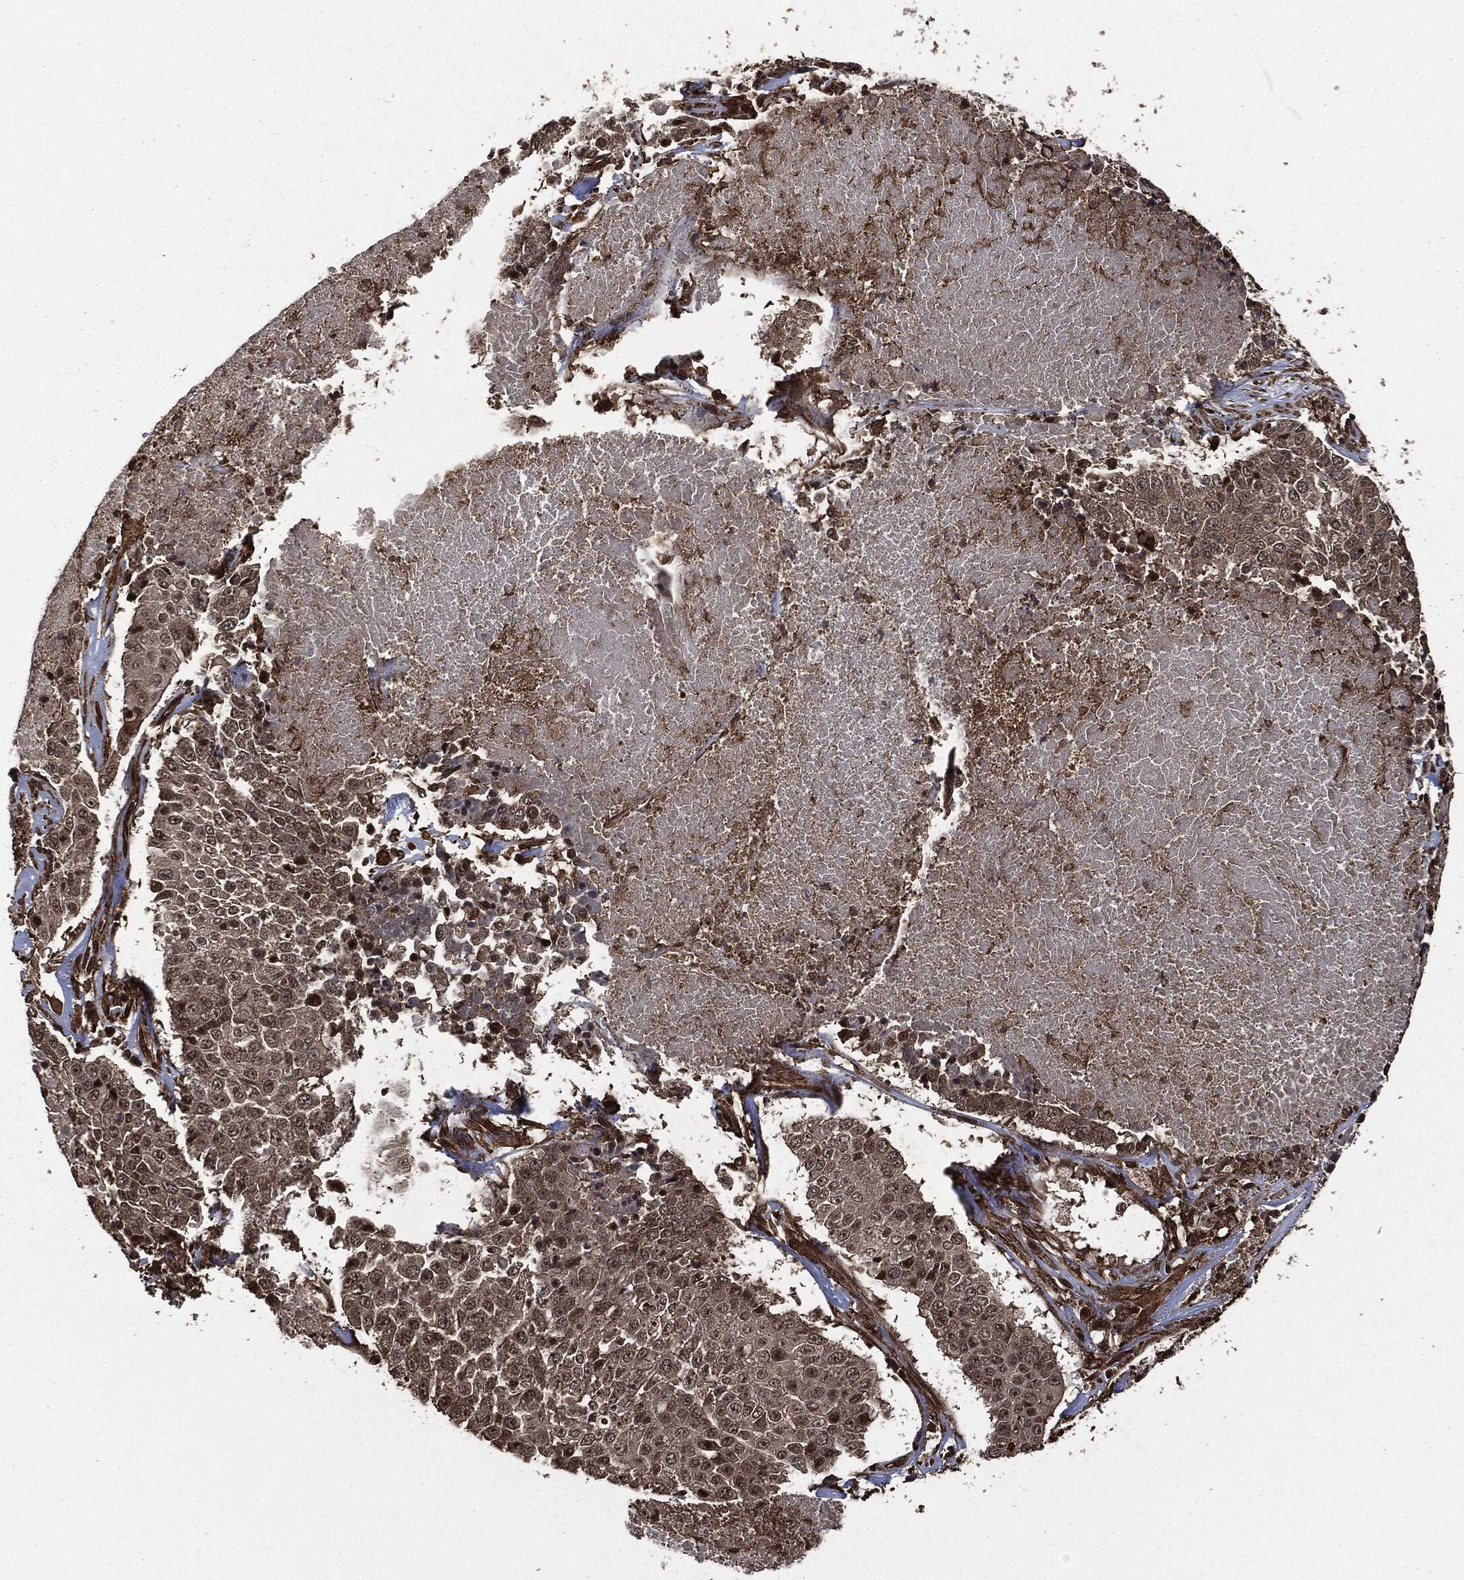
{"staining": {"intensity": "moderate", "quantity": "25%-75%", "location": "cytoplasmic/membranous"}, "tissue": "lung cancer", "cell_type": "Tumor cells", "image_type": "cancer", "snomed": [{"axis": "morphology", "description": "Squamous cell carcinoma, NOS"}, {"axis": "topography", "description": "Lung"}], "caption": "Lung cancer (squamous cell carcinoma) was stained to show a protein in brown. There is medium levels of moderate cytoplasmic/membranous staining in approximately 25%-75% of tumor cells.", "gene": "HRAS", "patient": {"sex": "male", "age": 64}}